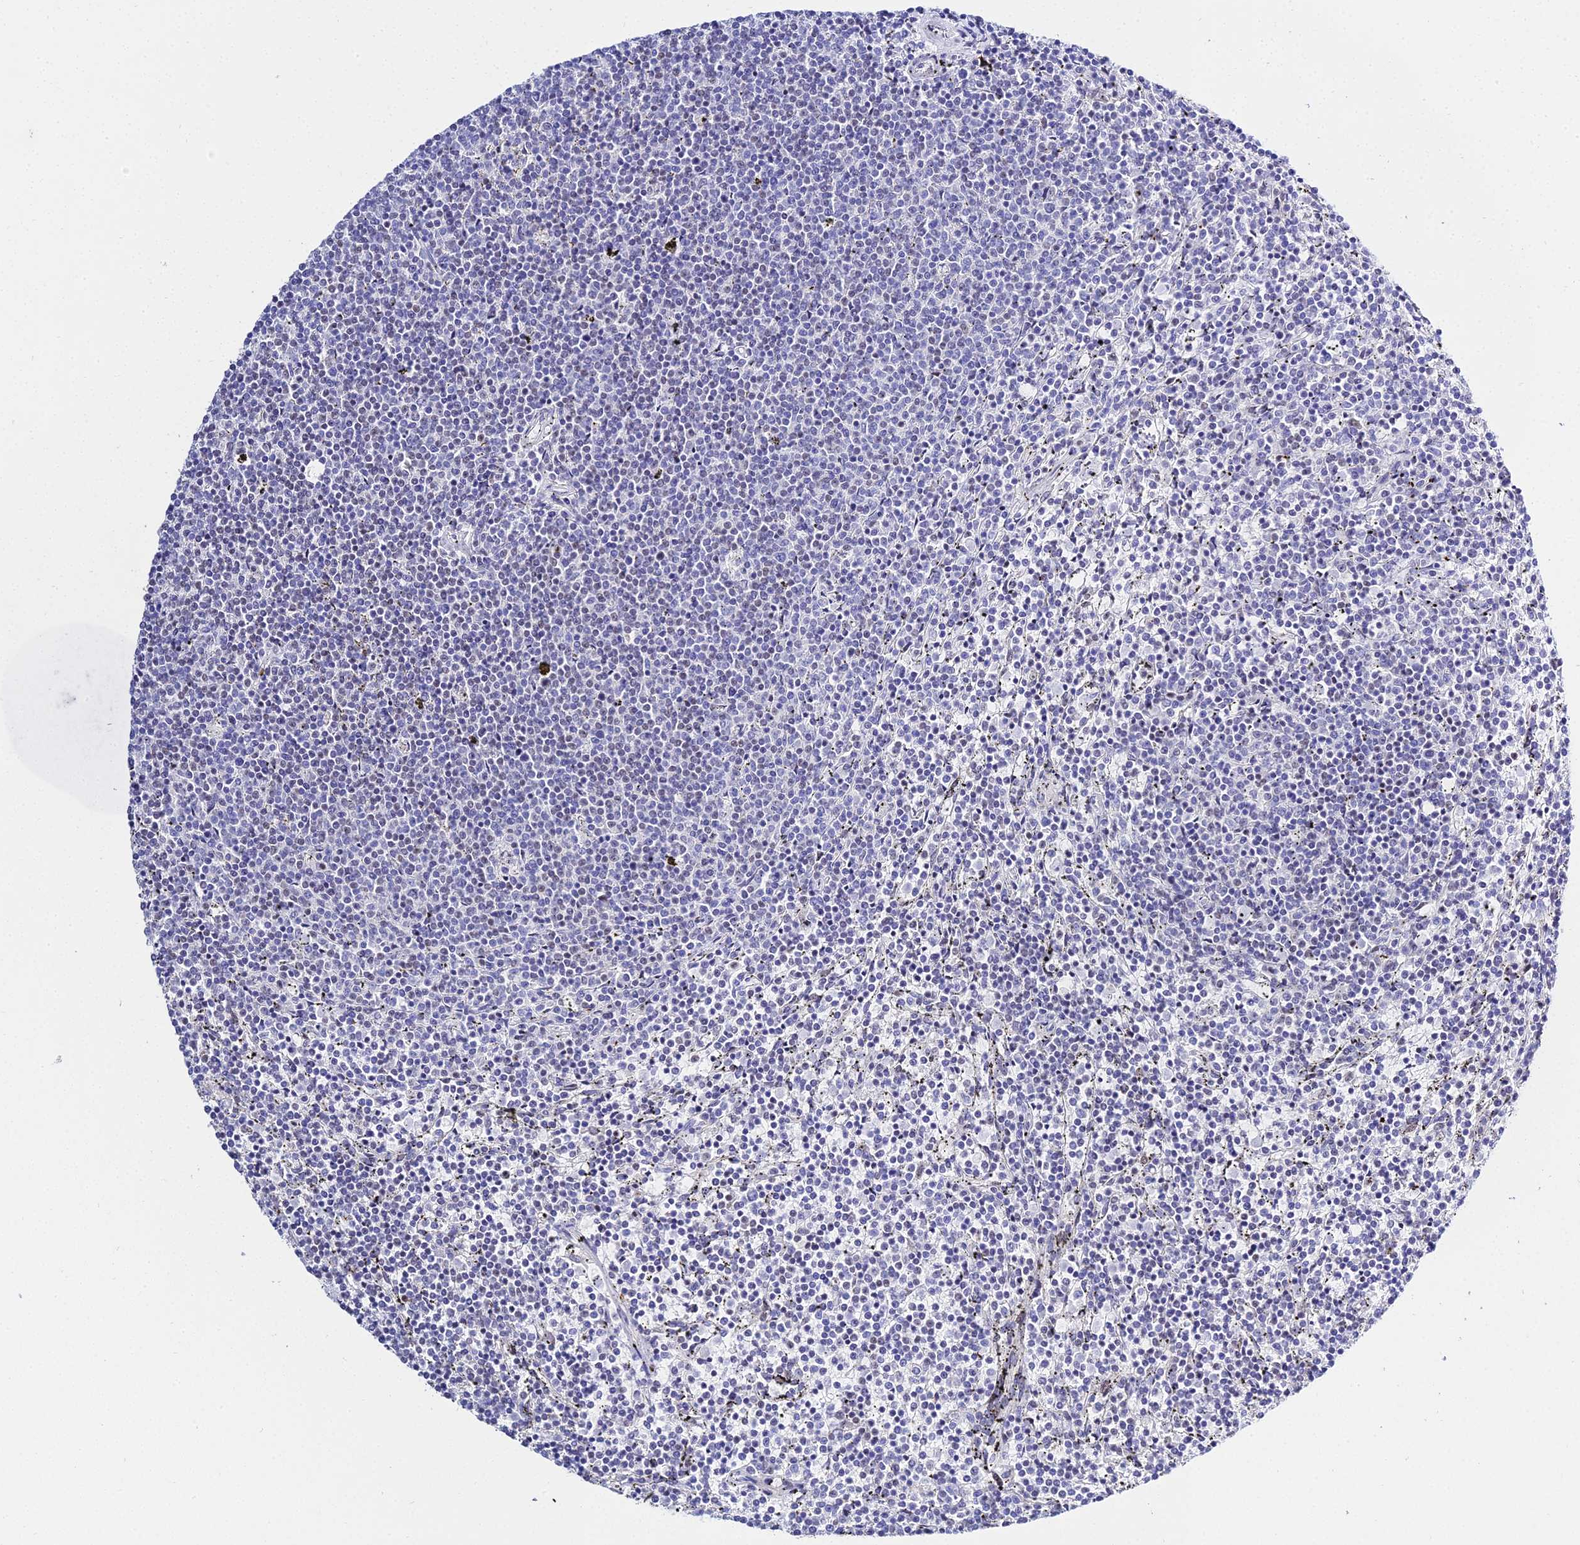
{"staining": {"intensity": "negative", "quantity": "none", "location": "none"}, "tissue": "lymphoma", "cell_type": "Tumor cells", "image_type": "cancer", "snomed": [{"axis": "morphology", "description": "Malignant lymphoma, non-Hodgkin's type, Low grade"}, {"axis": "topography", "description": "Spleen"}], "caption": "The histopathology image shows no staining of tumor cells in lymphoma.", "gene": "POFUT2", "patient": {"sex": "female", "age": 50}}